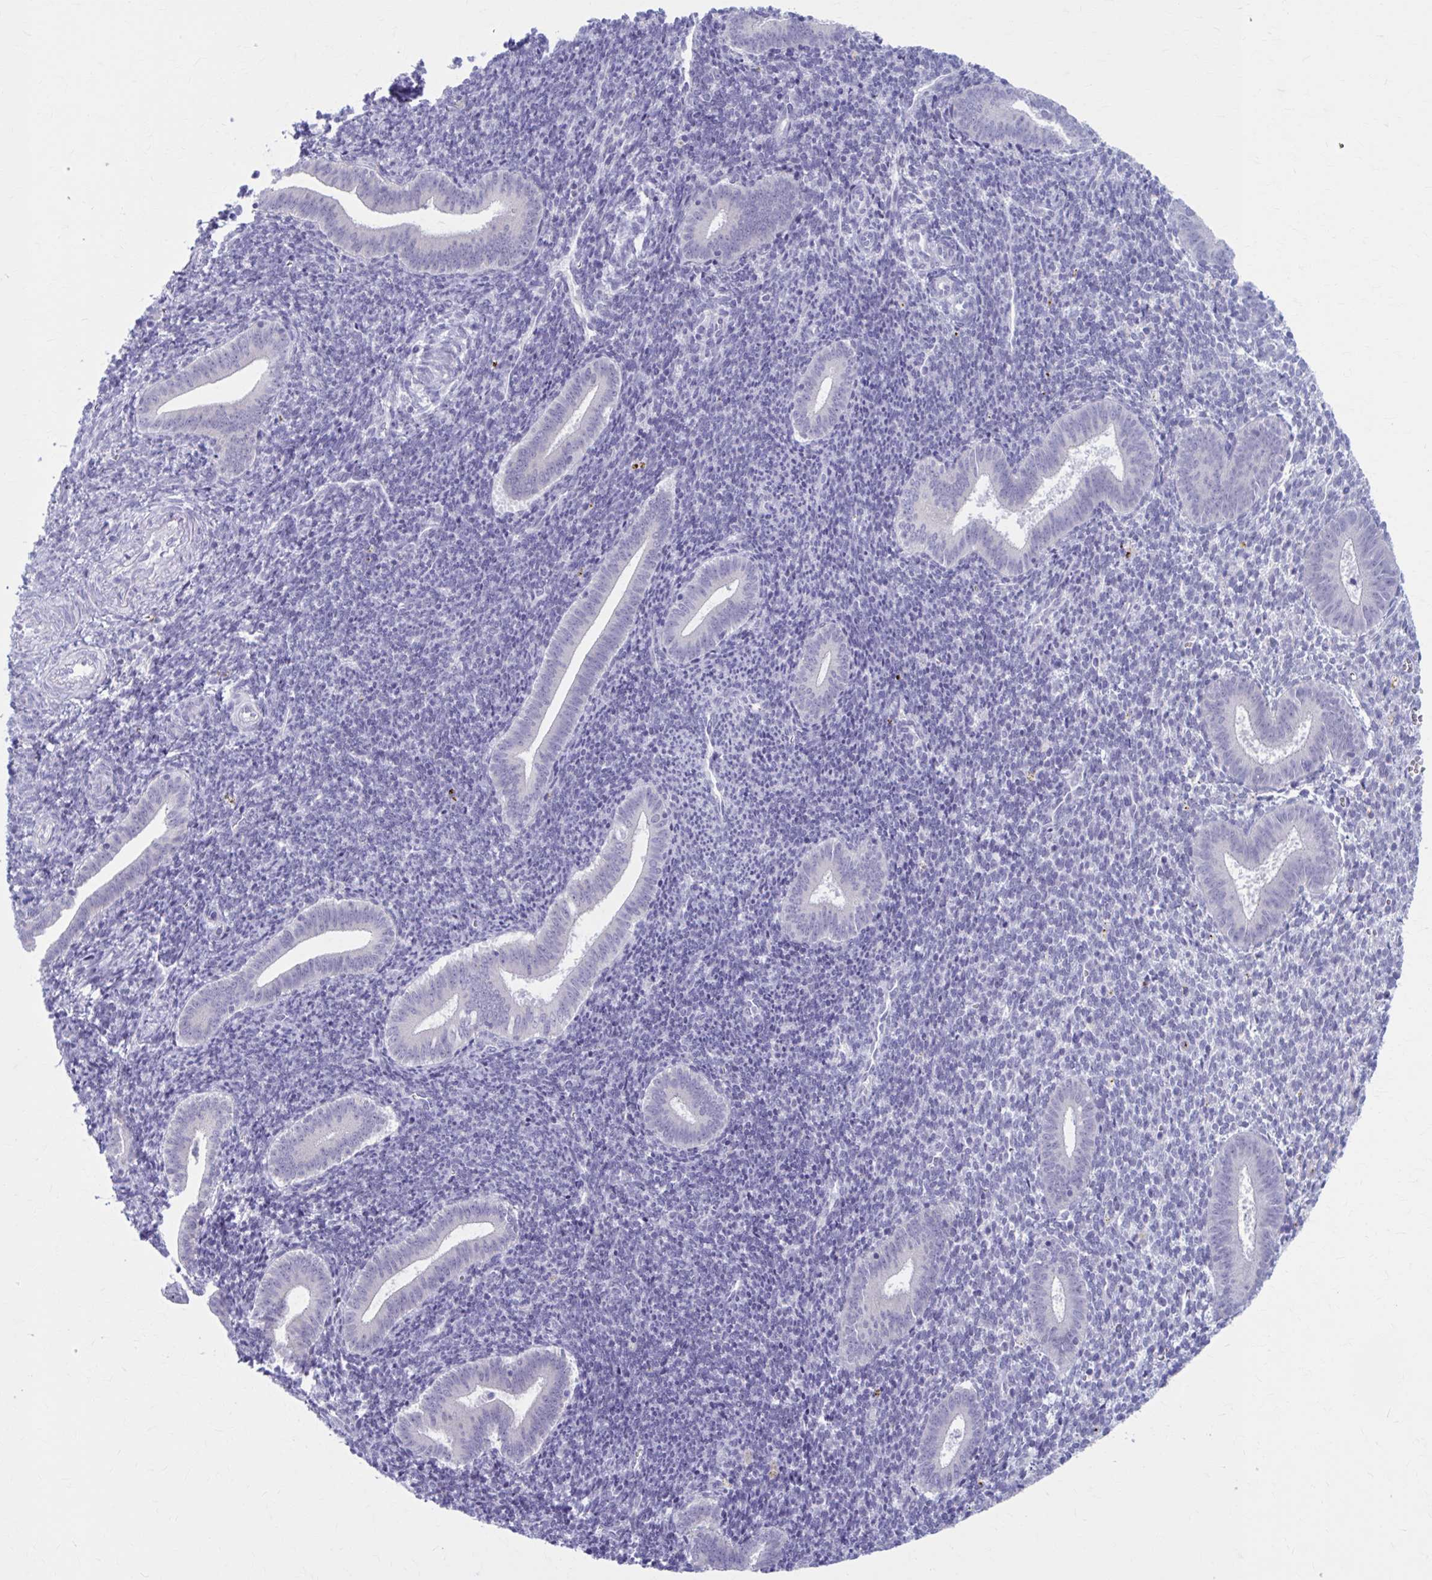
{"staining": {"intensity": "negative", "quantity": "none", "location": "none"}, "tissue": "endometrium", "cell_type": "Cells in endometrial stroma", "image_type": "normal", "snomed": [{"axis": "morphology", "description": "Normal tissue, NOS"}, {"axis": "topography", "description": "Endometrium"}], "caption": "Immunohistochemistry of benign human endometrium demonstrates no expression in cells in endometrial stroma. The staining is performed using DAB brown chromogen with nuclei counter-stained in using hematoxylin.", "gene": "CCDC105", "patient": {"sex": "female", "age": 25}}